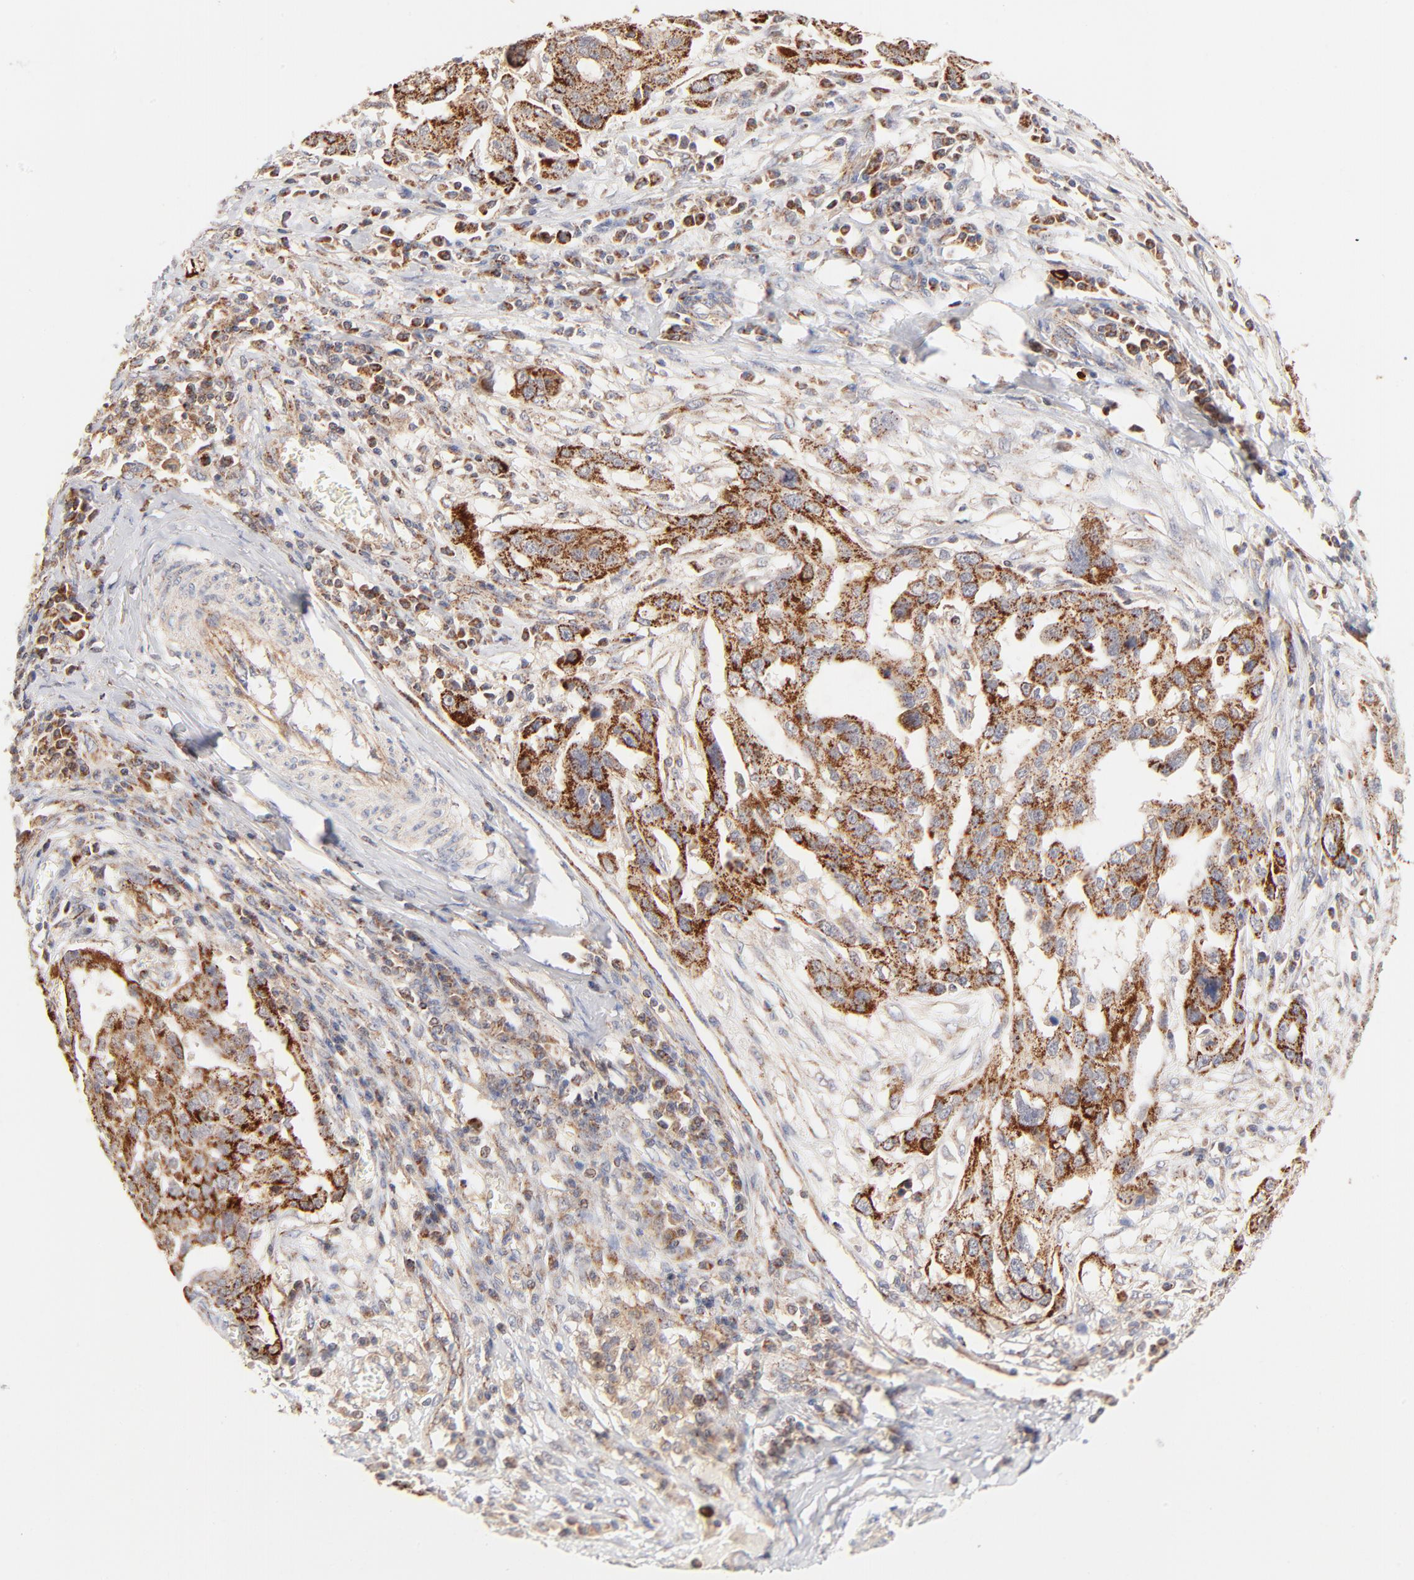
{"staining": {"intensity": "strong", "quantity": "25%-75%", "location": "cytoplasmic/membranous"}, "tissue": "ovarian cancer", "cell_type": "Tumor cells", "image_type": "cancer", "snomed": [{"axis": "morphology", "description": "Carcinoma, endometroid"}, {"axis": "topography", "description": "Ovary"}], "caption": "Protein expression analysis of human ovarian cancer reveals strong cytoplasmic/membranous staining in approximately 25%-75% of tumor cells.", "gene": "CSPG4", "patient": {"sex": "female", "age": 75}}